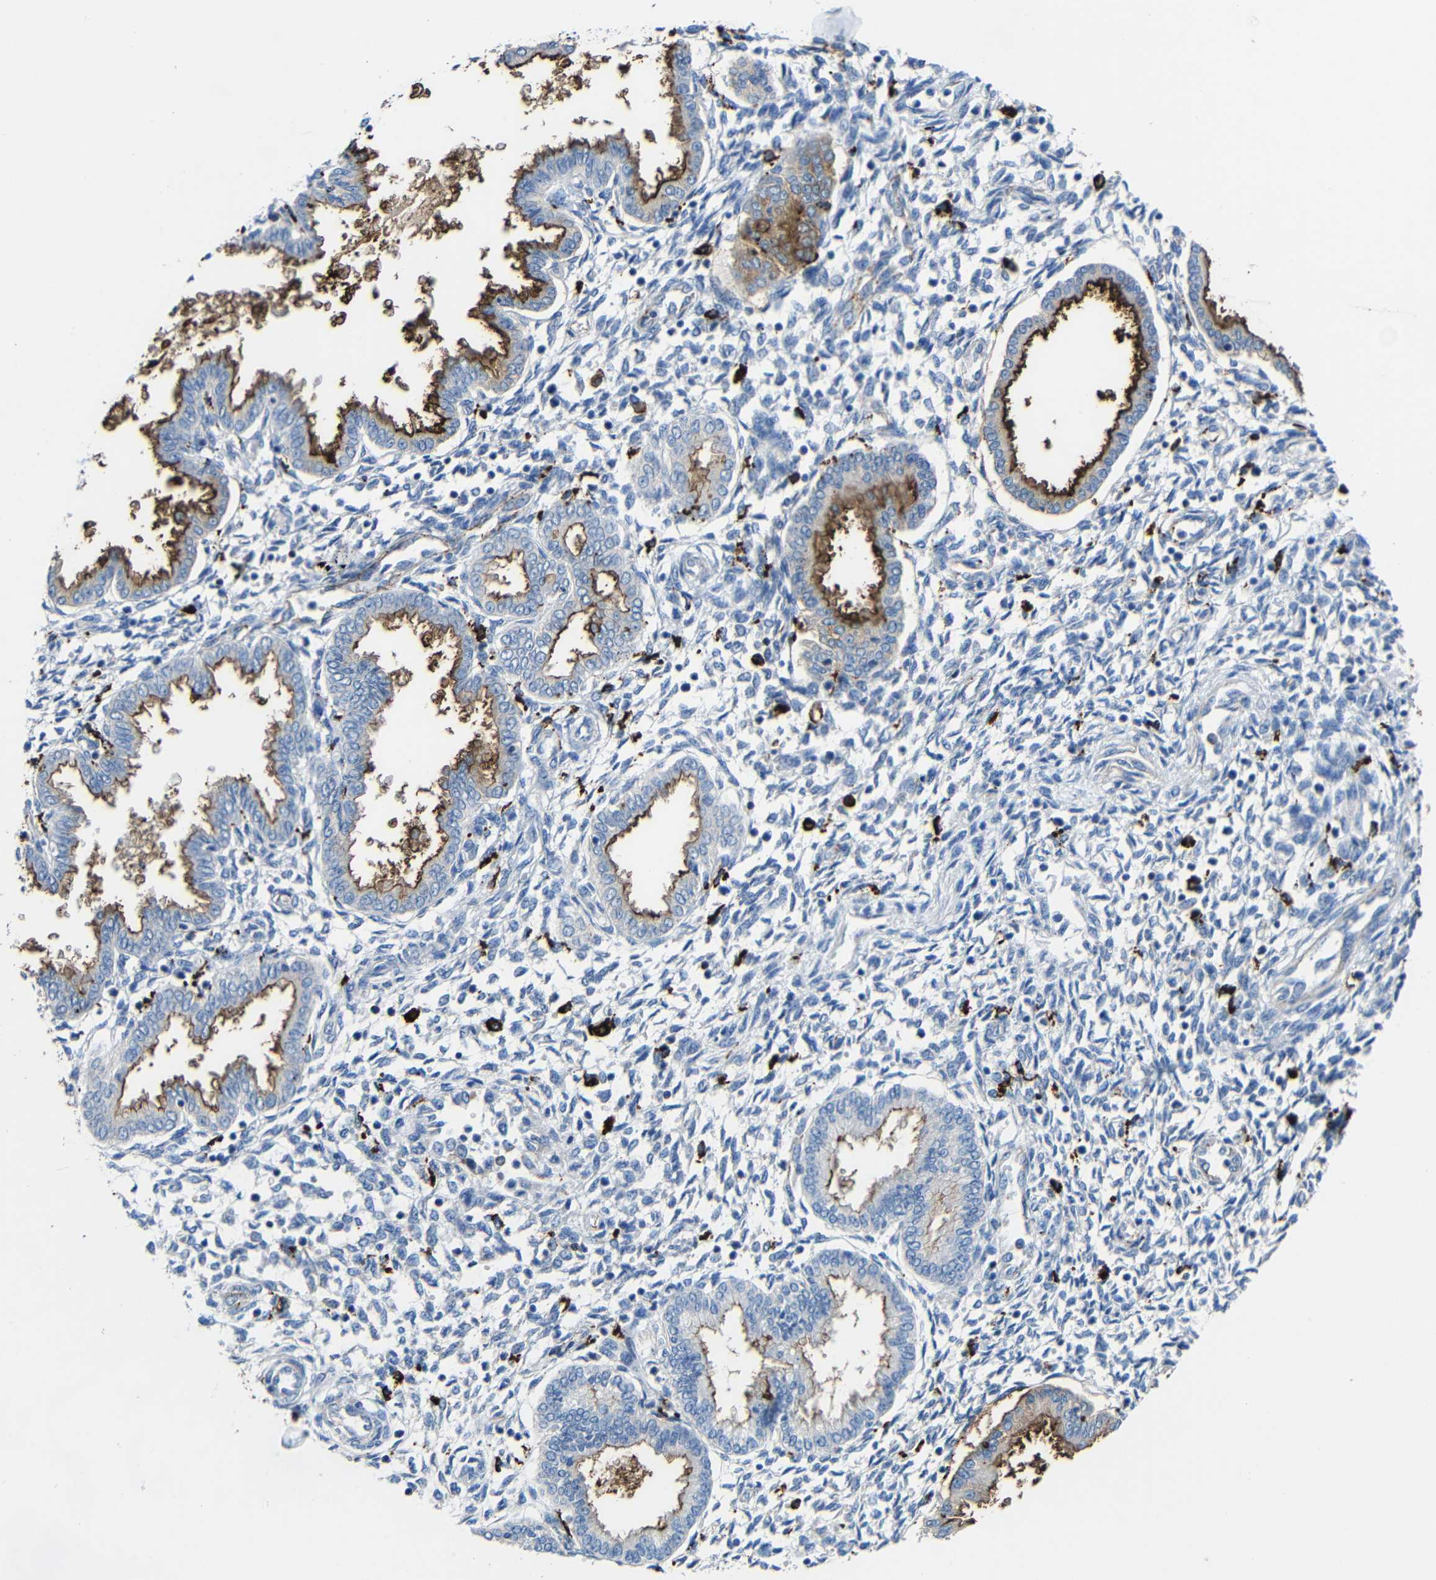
{"staining": {"intensity": "strong", "quantity": "<25%", "location": "cytoplasmic/membranous"}, "tissue": "endometrium", "cell_type": "Cells in endometrial stroma", "image_type": "normal", "snomed": [{"axis": "morphology", "description": "Normal tissue, NOS"}, {"axis": "morphology", "description": "Atrophy, NOS"}, {"axis": "topography", "description": "Uterus"}, {"axis": "topography", "description": "Endometrium"}], "caption": "High-magnification brightfield microscopy of benign endometrium stained with DAB (brown) and counterstained with hematoxylin (blue). cells in endometrial stroma exhibit strong cytoplasmic/membranous staining is appreciated in approximately<25% of cells. The protein is stained brown, and the nuclei are stained in blue (DAB IHC with brightfield microscopy, high magnification).", "gene": "HLA", "patient": {"sex": "female", "age": 68}}